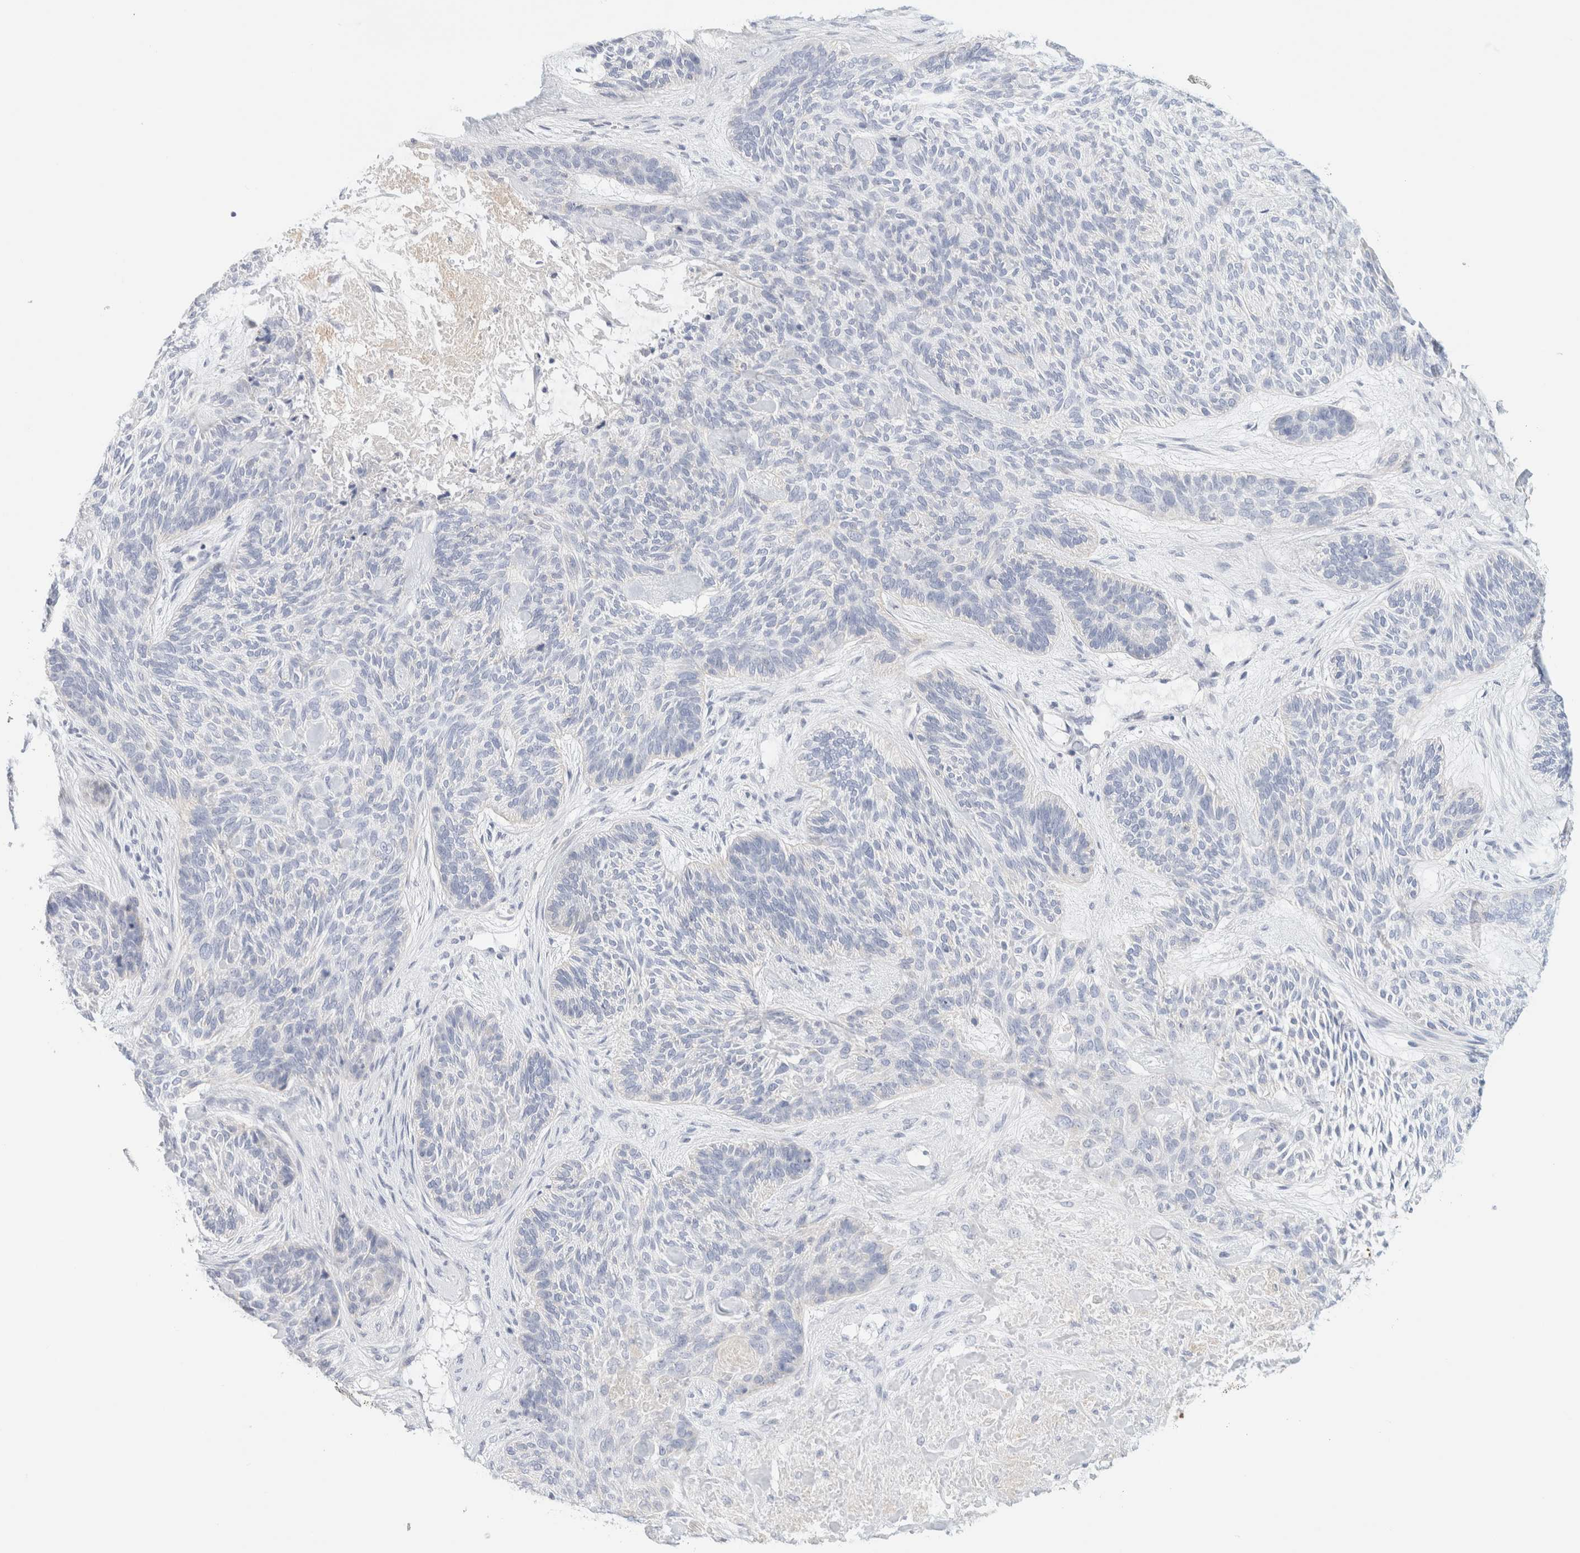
{"staining": {"intensity": "negative", "quantity": "none", "location": "none"}, "tissue": "skin cancer", "cell_type": "Tumor cells", "image_type": "cancer", "snomed": [{"axis": "morphology", "description": "Basal cell carcinoma"}, {"axis": "topography", "description": "Skin"}], "caption": "This is an IHC photomicrograph of skin basal cell carcinoma. There is no staining in tumor cells.", "gene": "HEXD", "patient": {"sex": "male", "age": 55}}